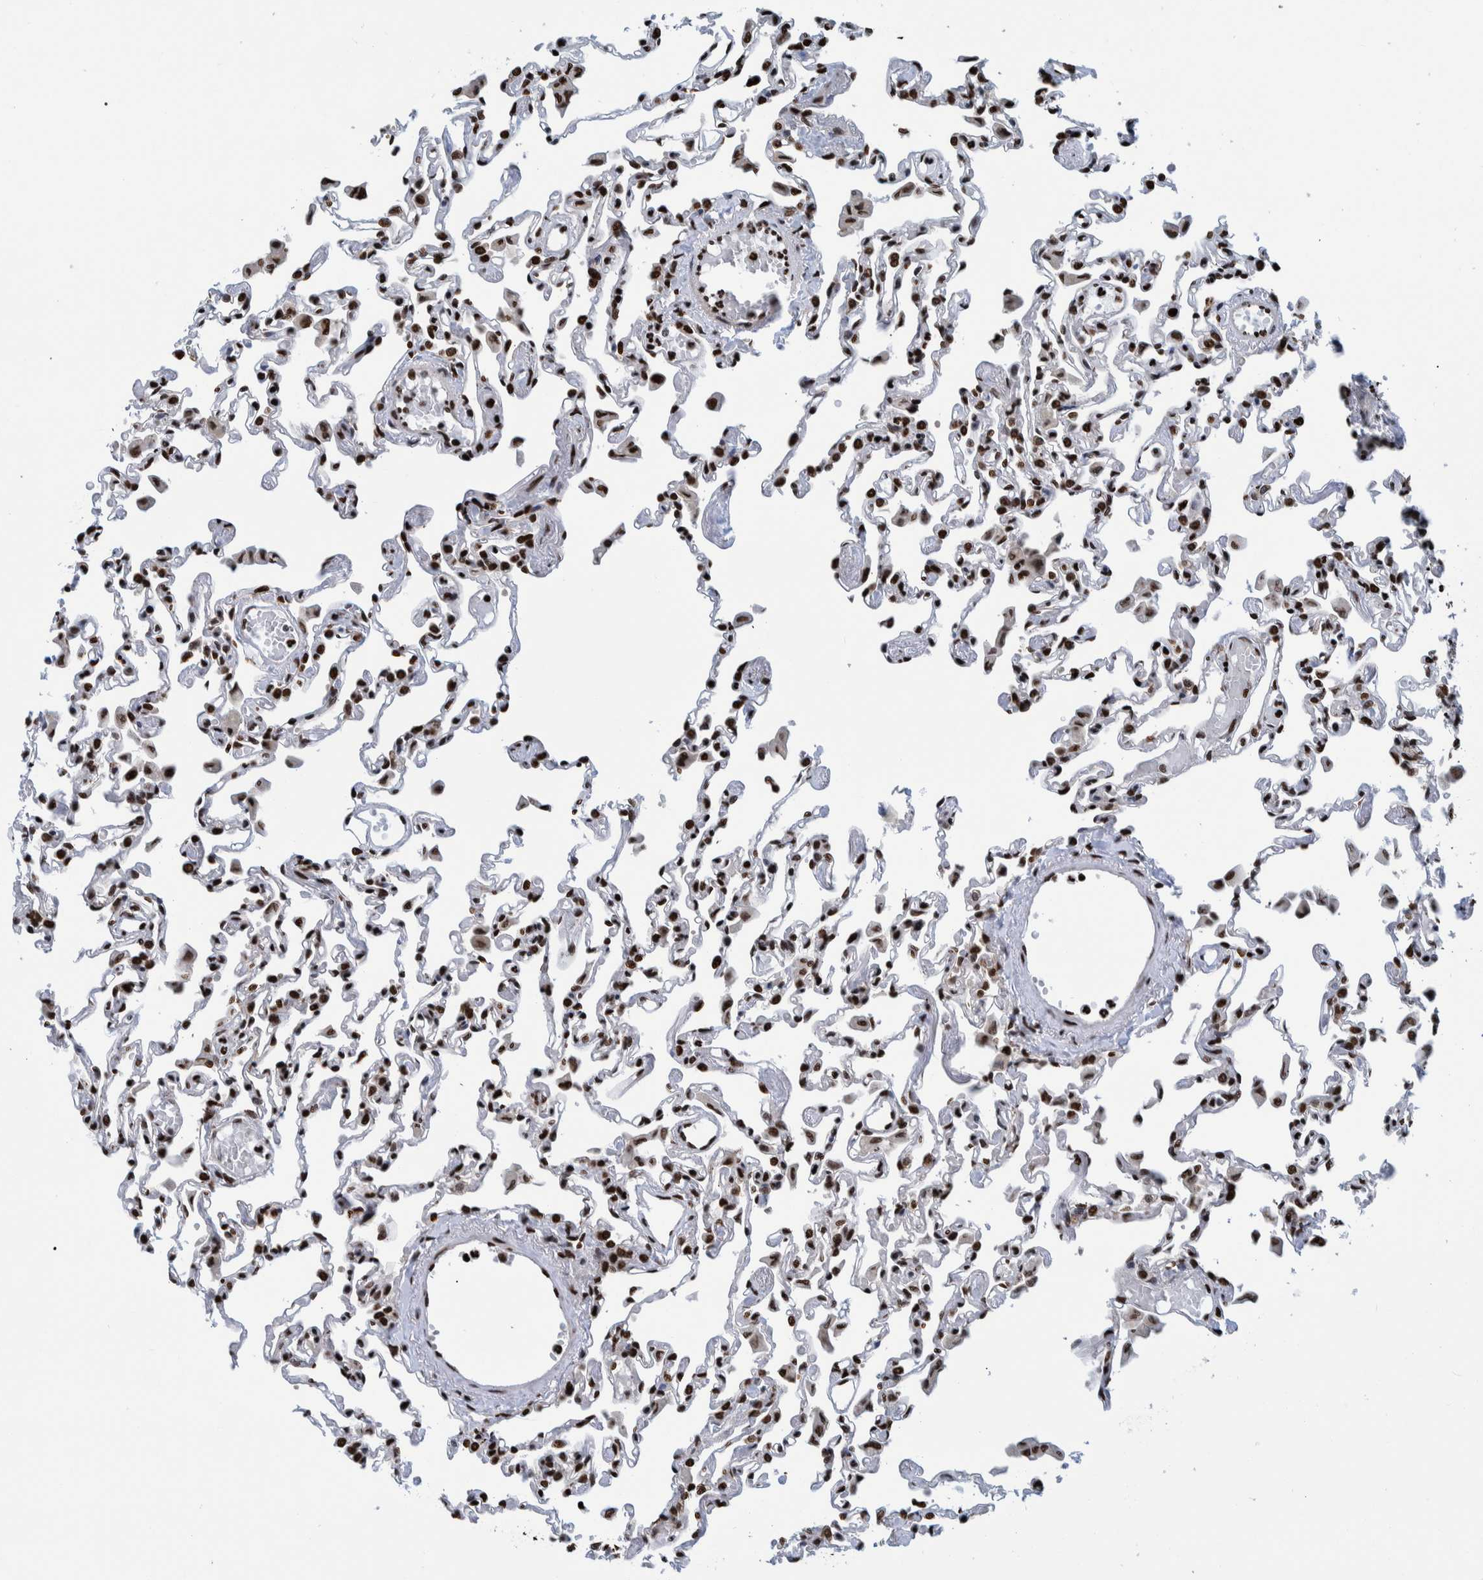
{"staining": {"intensity": "strong", "quantity": ">75%", "location": "nuclear"}, "tissue": "lung", "cell_type": "Alveolar cells", "image_type": "normal", "snomed": [{"axis": "morphology", "description": "Normal tissue, NOS"}, {"axis": "topography", "description": "Bronchus"}, {"axis": "topography", "description": "Lung"}], "caption": "Immunohistochemistry (IHC) (DAB) staining of normal human lung shows strong nuclear protein staining in approximately >75% of alveolar cells.", "gene": "HEATR9", "patient": {"sex": "female", "age": 49}}